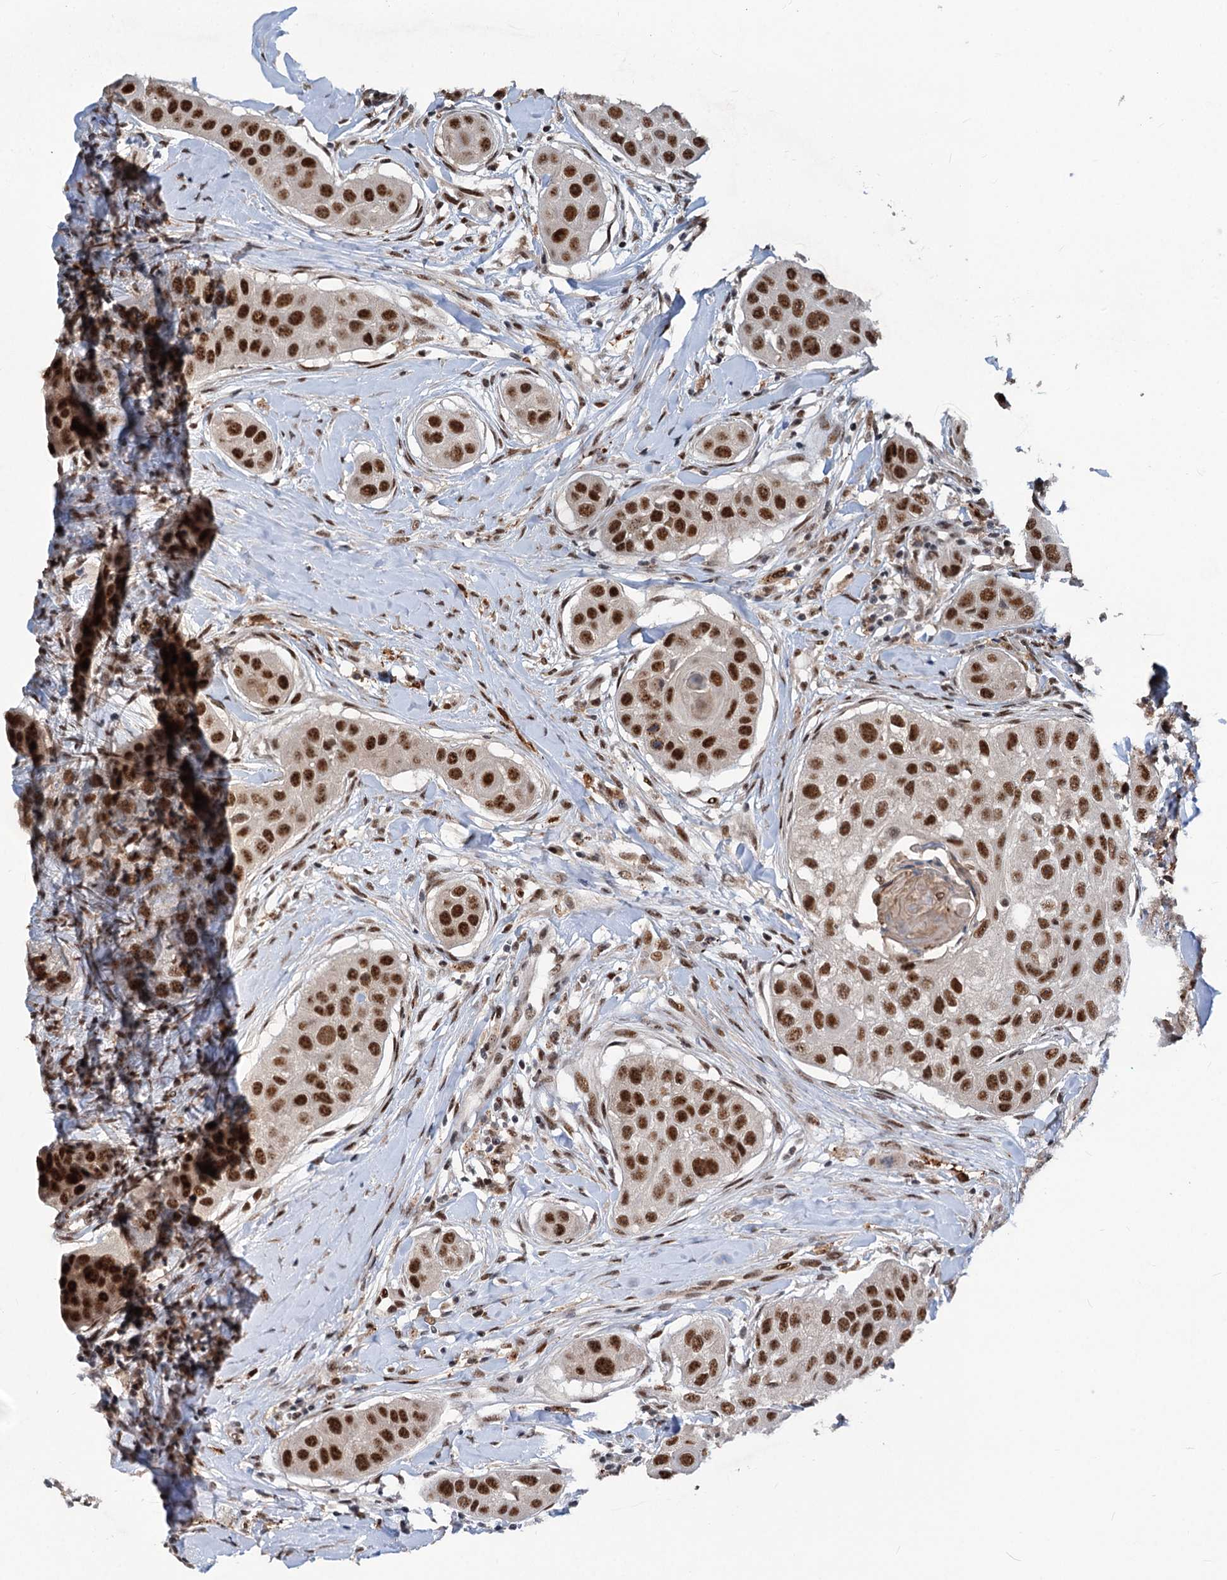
{"staining": {"intensity": "strong", "quantity": ">75%", "location": "nuclear"}, "tissue": "head and neck cancer", "cell_type": "Tumor cells", "image_type": "cancer", "snomed": [{"axis": "morphology", "description": "Normal tissue, NOS"}, {"axis": "morphology", "description": "Squamous cell carcinoma, NOS"}, {"axis": "topography", "description": "Skeletal muscle"}, {"axis": "topography", "description": "Head-Neck"}], "caption": "Human squamous cell carcinoma (head and neck) stained with a protein marker reveals strong staining in tumor cells.", "gene": "PHF8", "patient": {"sex": "male", "age": 51}}